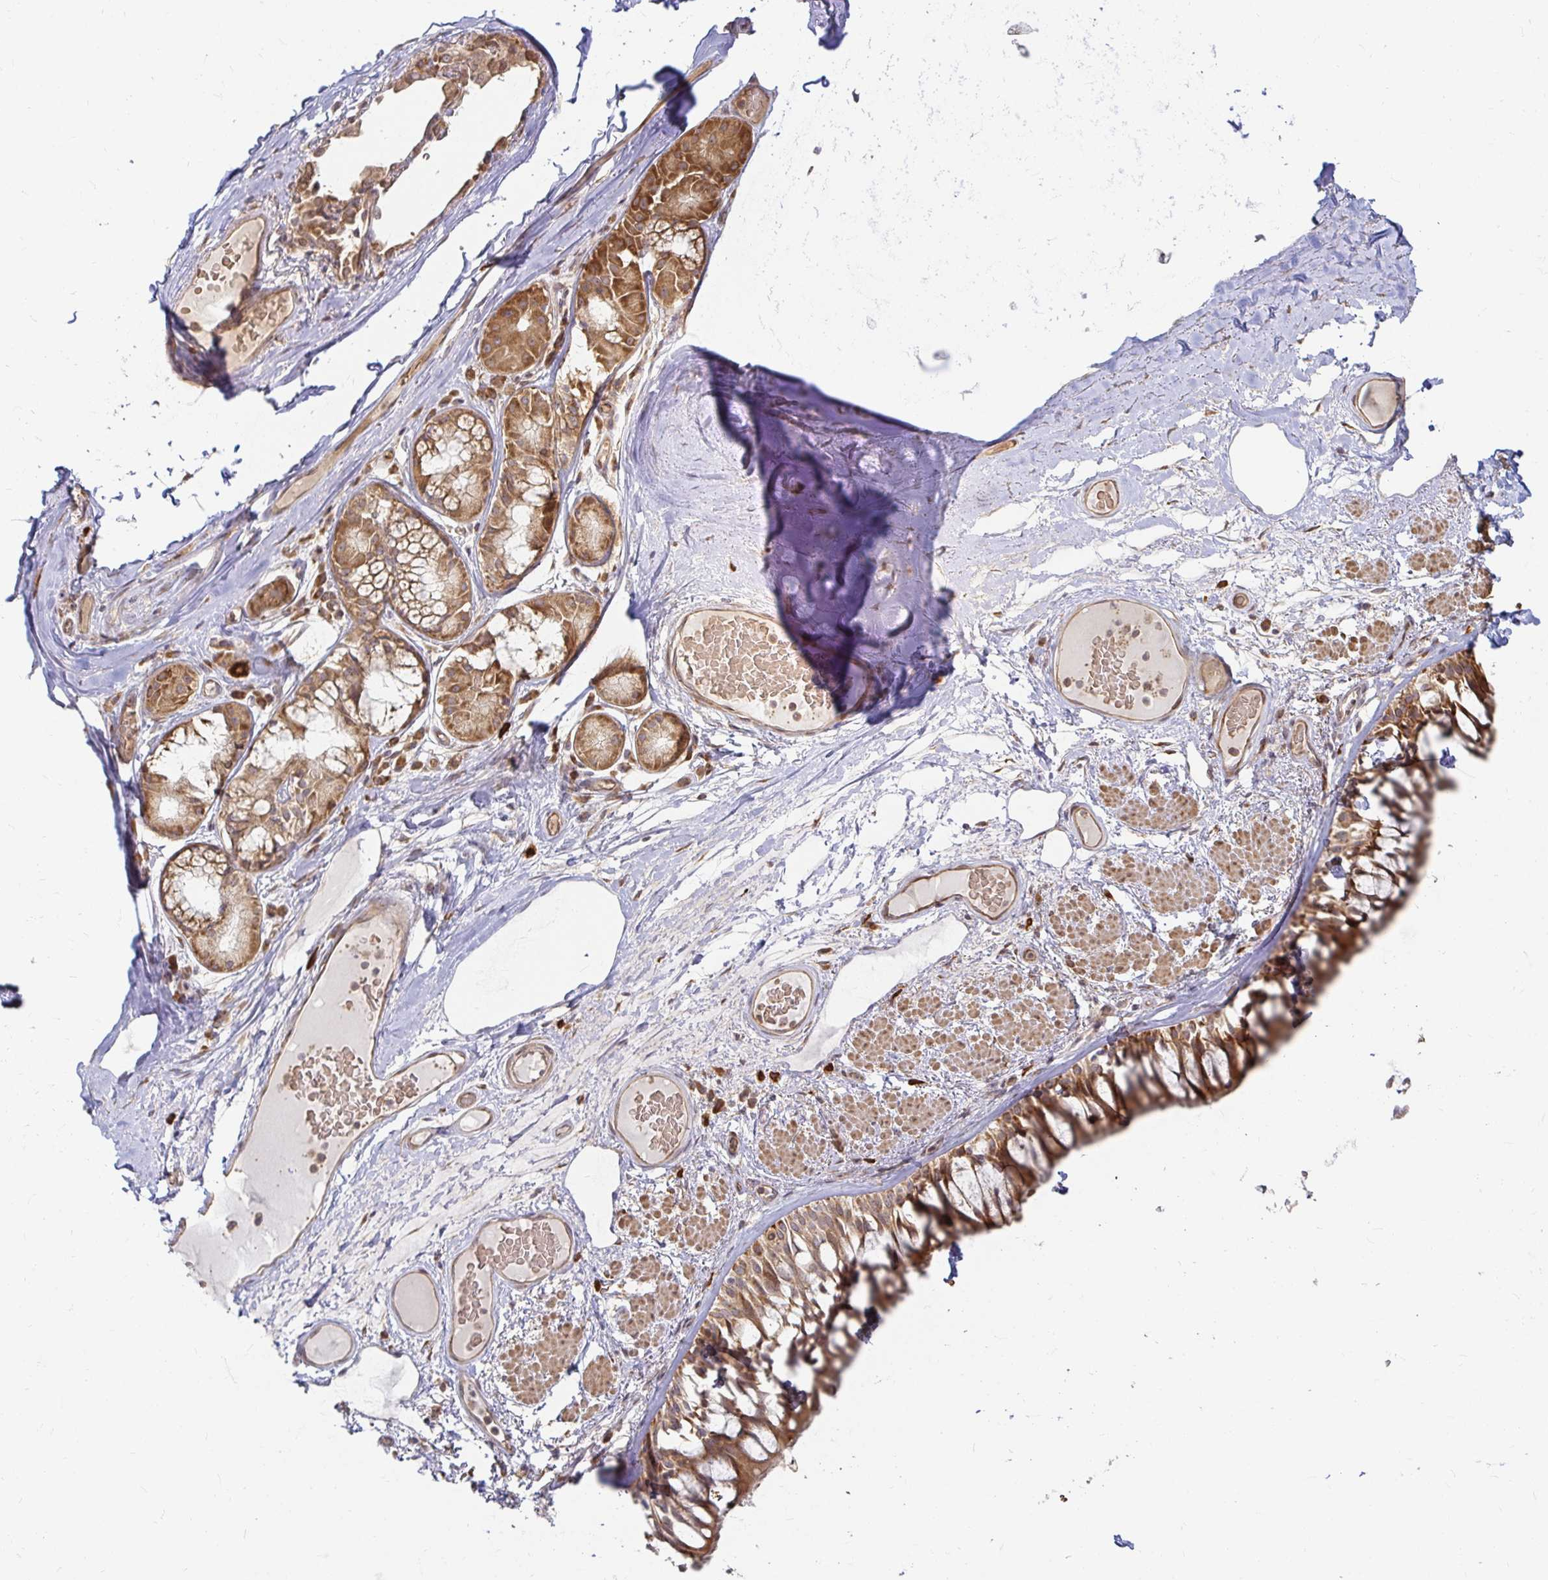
{"staining": {"intensity": "negative", "quantity": "none", "location": "none"}, "tissue": "adipose tissue", "cell_type": "Adipocytes", "image_type": "normal", "snomed": [{"axis": "morphology", "description": "Normal tissue, NOS"}, {"axis": "topography", "description": "Cartilage tissue"}, {"axis": "topography", "description": "Bronchus"}], "caption": "DAB (3,3'-diaminobenzidine) immunohistochemical staining of benign human adipose tissue shows no significant expression in adipocytes.", "gene": "CAST", "patient": {"sex": "male", "age": 64}}